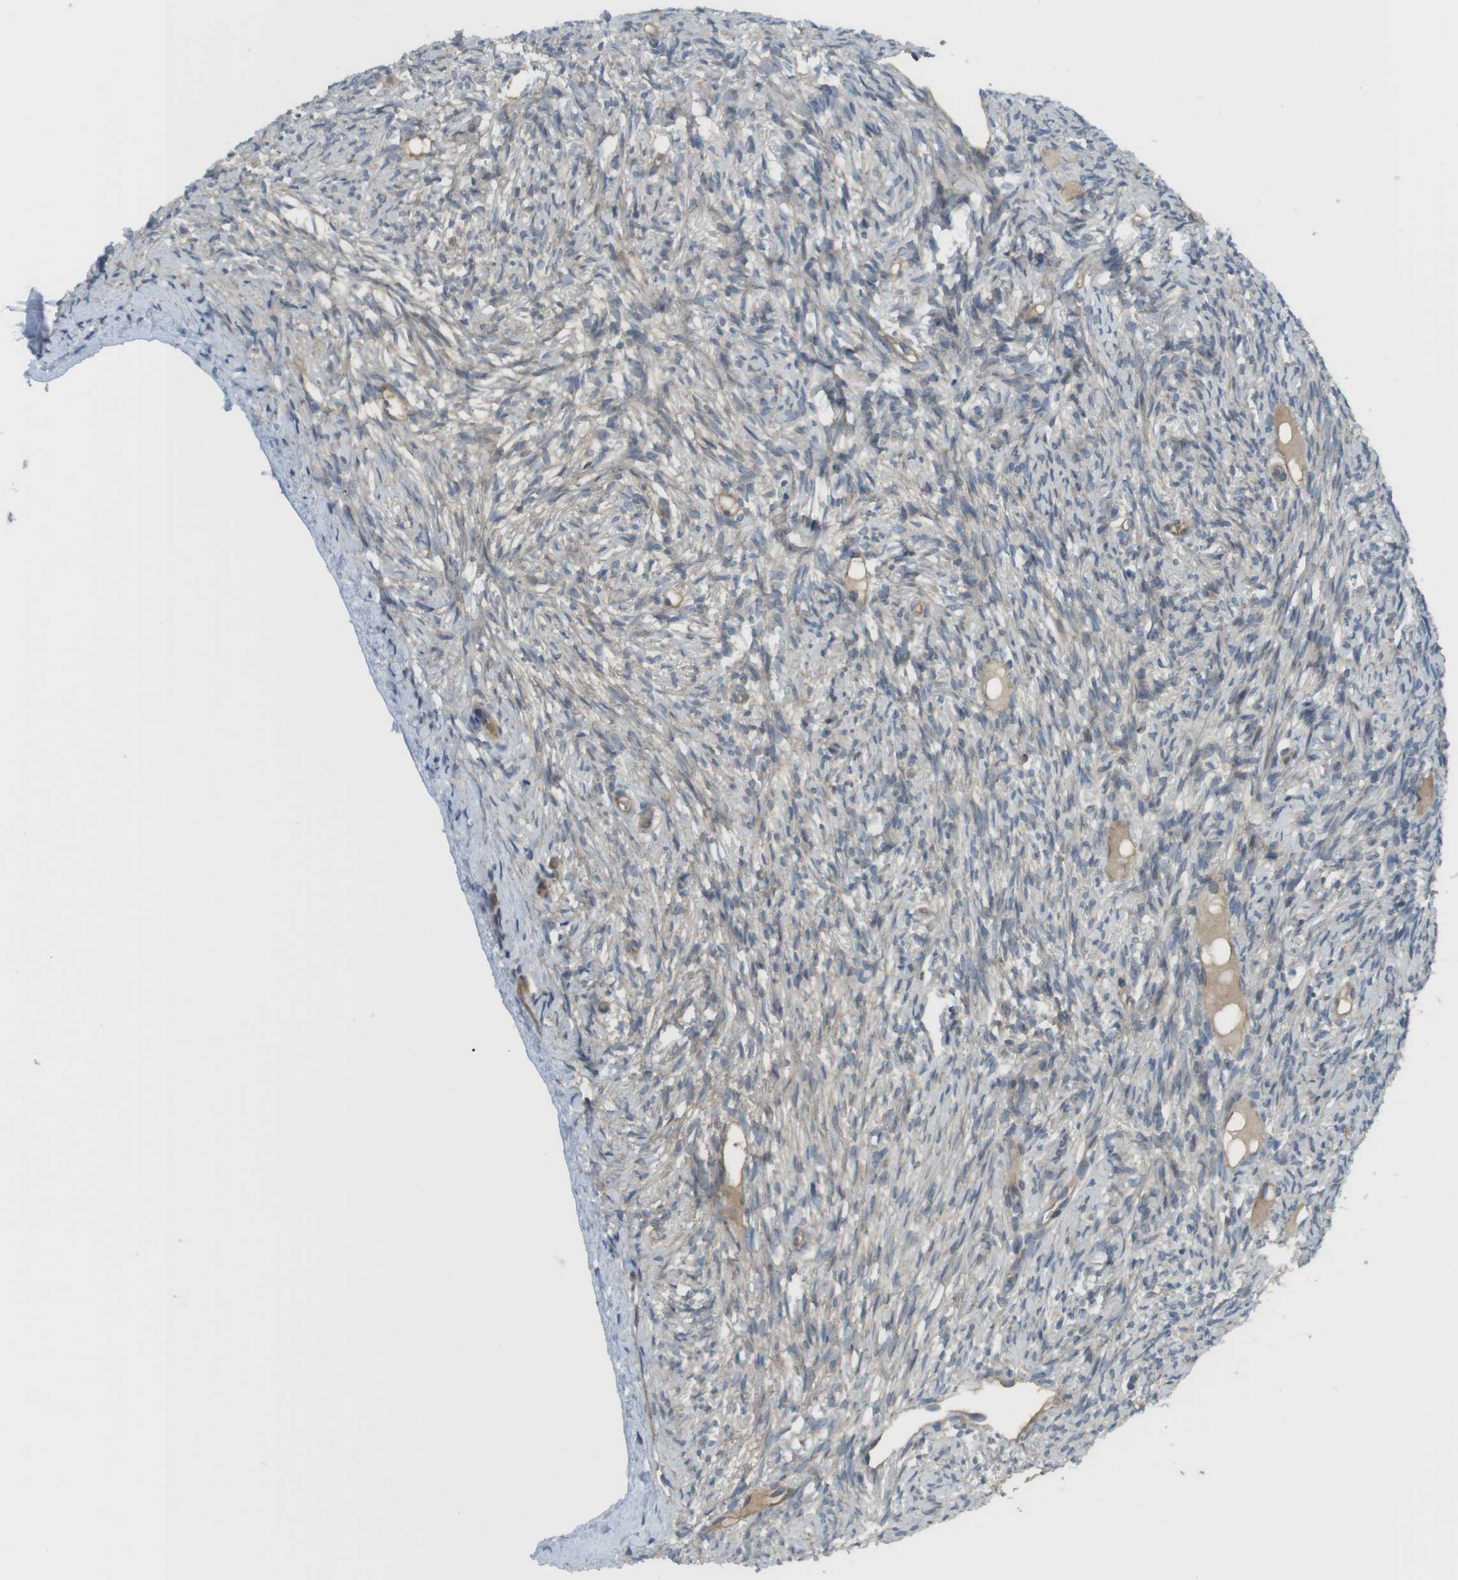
{"staining": {"intensity": "weak", "quantity": "<25%", "location": "cytoplasmic/membranous"}, "tissue": "ovary", "cell_type": "Ovarian stroma cells", "image_type": "normal", "snomed": [{"axis": "morphology", "description": "Normal tissue, NOS"}, {"axis": "topography", "description": "Ovary"}], "caption": "Immunohistochemistry of normal human ovary reveals no expression in ovarian stroma cells.", "gene": "ABHD15", "patient": {"sex": "female", "age": 33}}